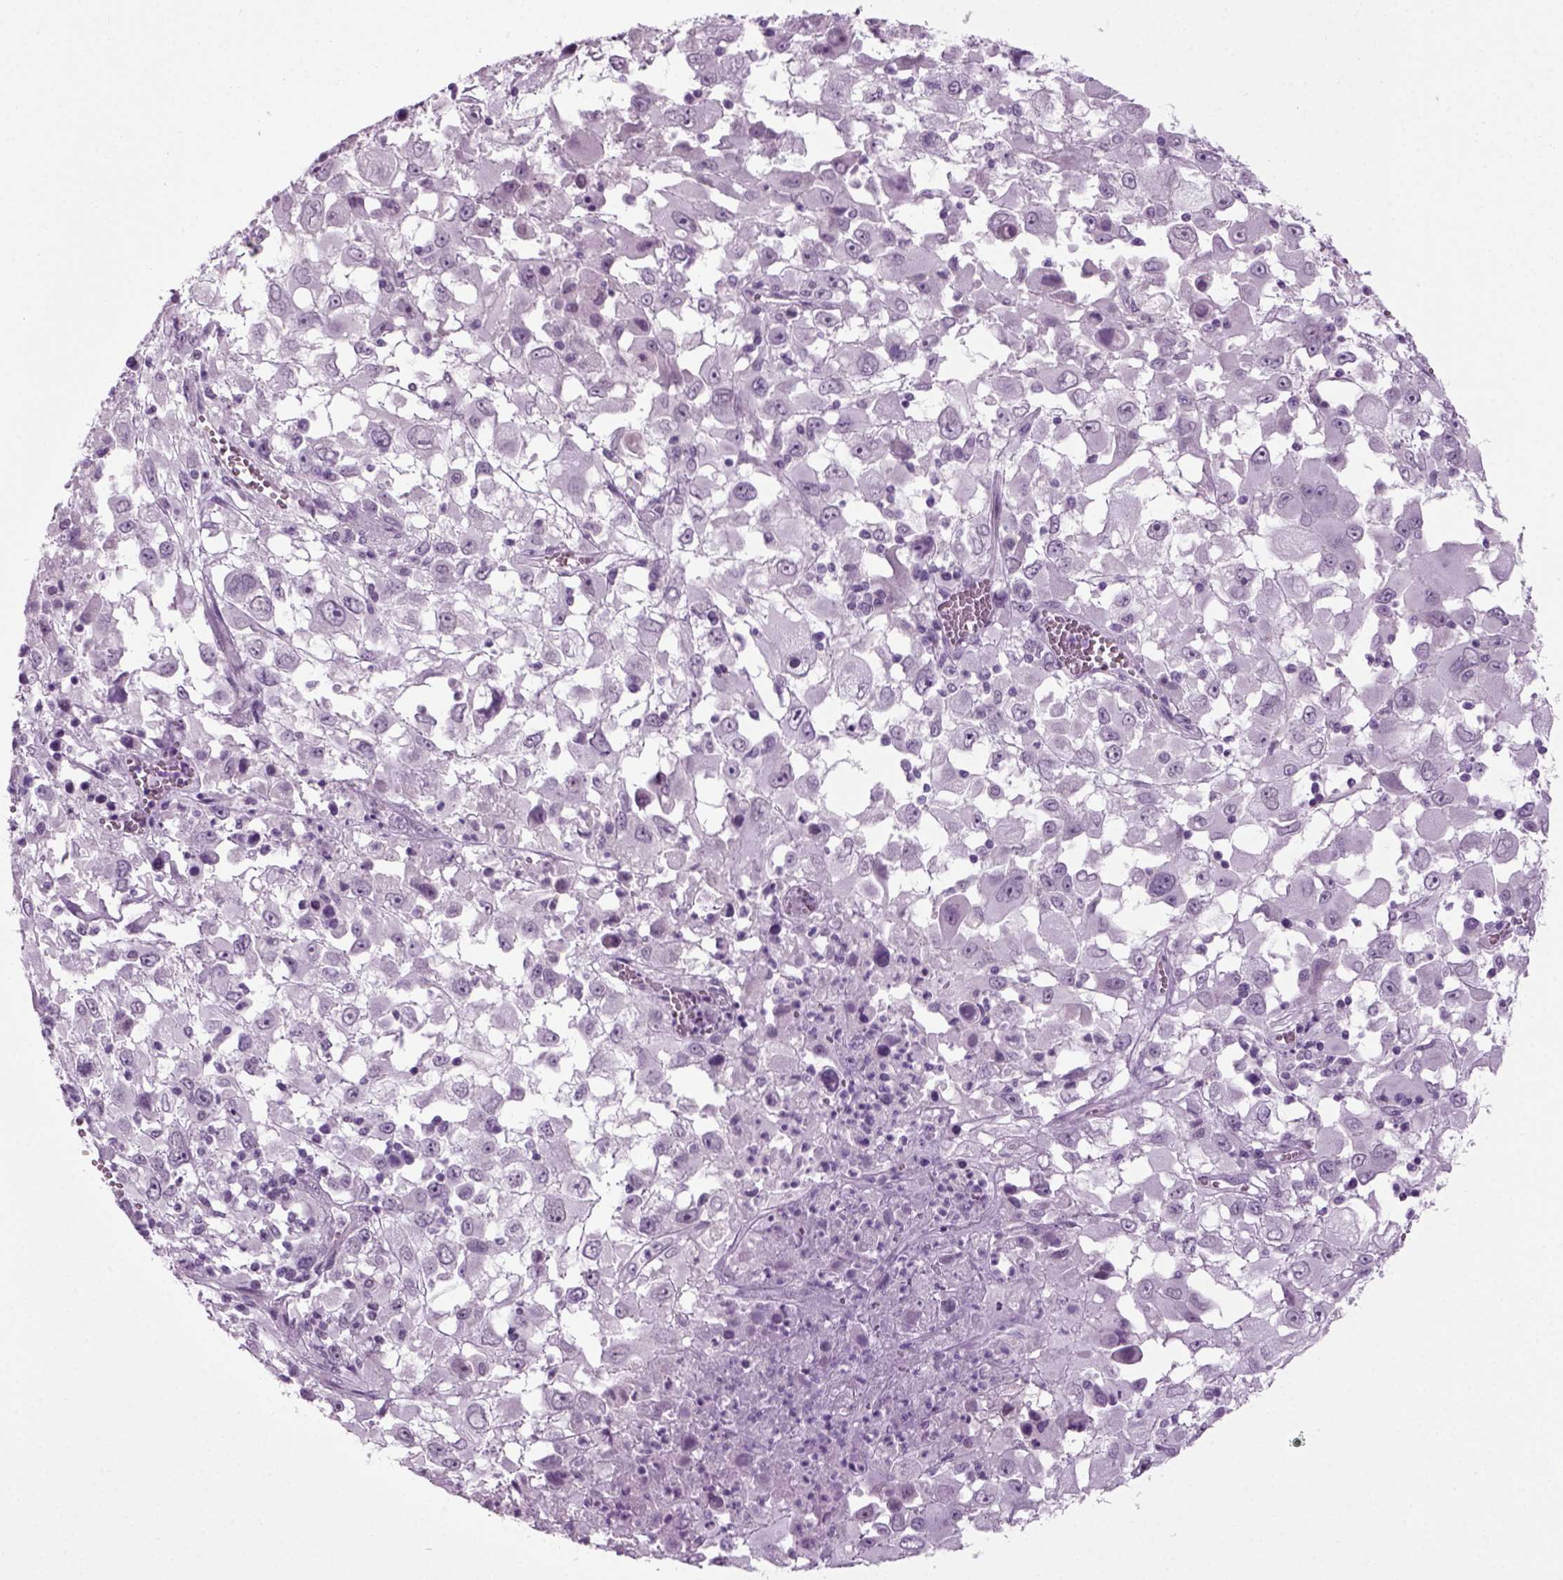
{"staining": {"intensity": "negative", "quantity": "none", "location": "none"}, "tissue": "melanoma", "cell_type": "Tumor cells", "image_type": "cancer", "snomed": [{"axis": "morphology", "description": "Malignant melanoma, Metastatic site"}, {"axis": "topography", "description": "Soft tissue"}], "caption": "Immunohistochemistry (IHC) image of malignant melanoma (metastatic site) stained for a protein (brown), which exhibits no expression in tumor cells.", "gene": "ZC2HC1C", "patient": {"sex": "male", "age": 50}}